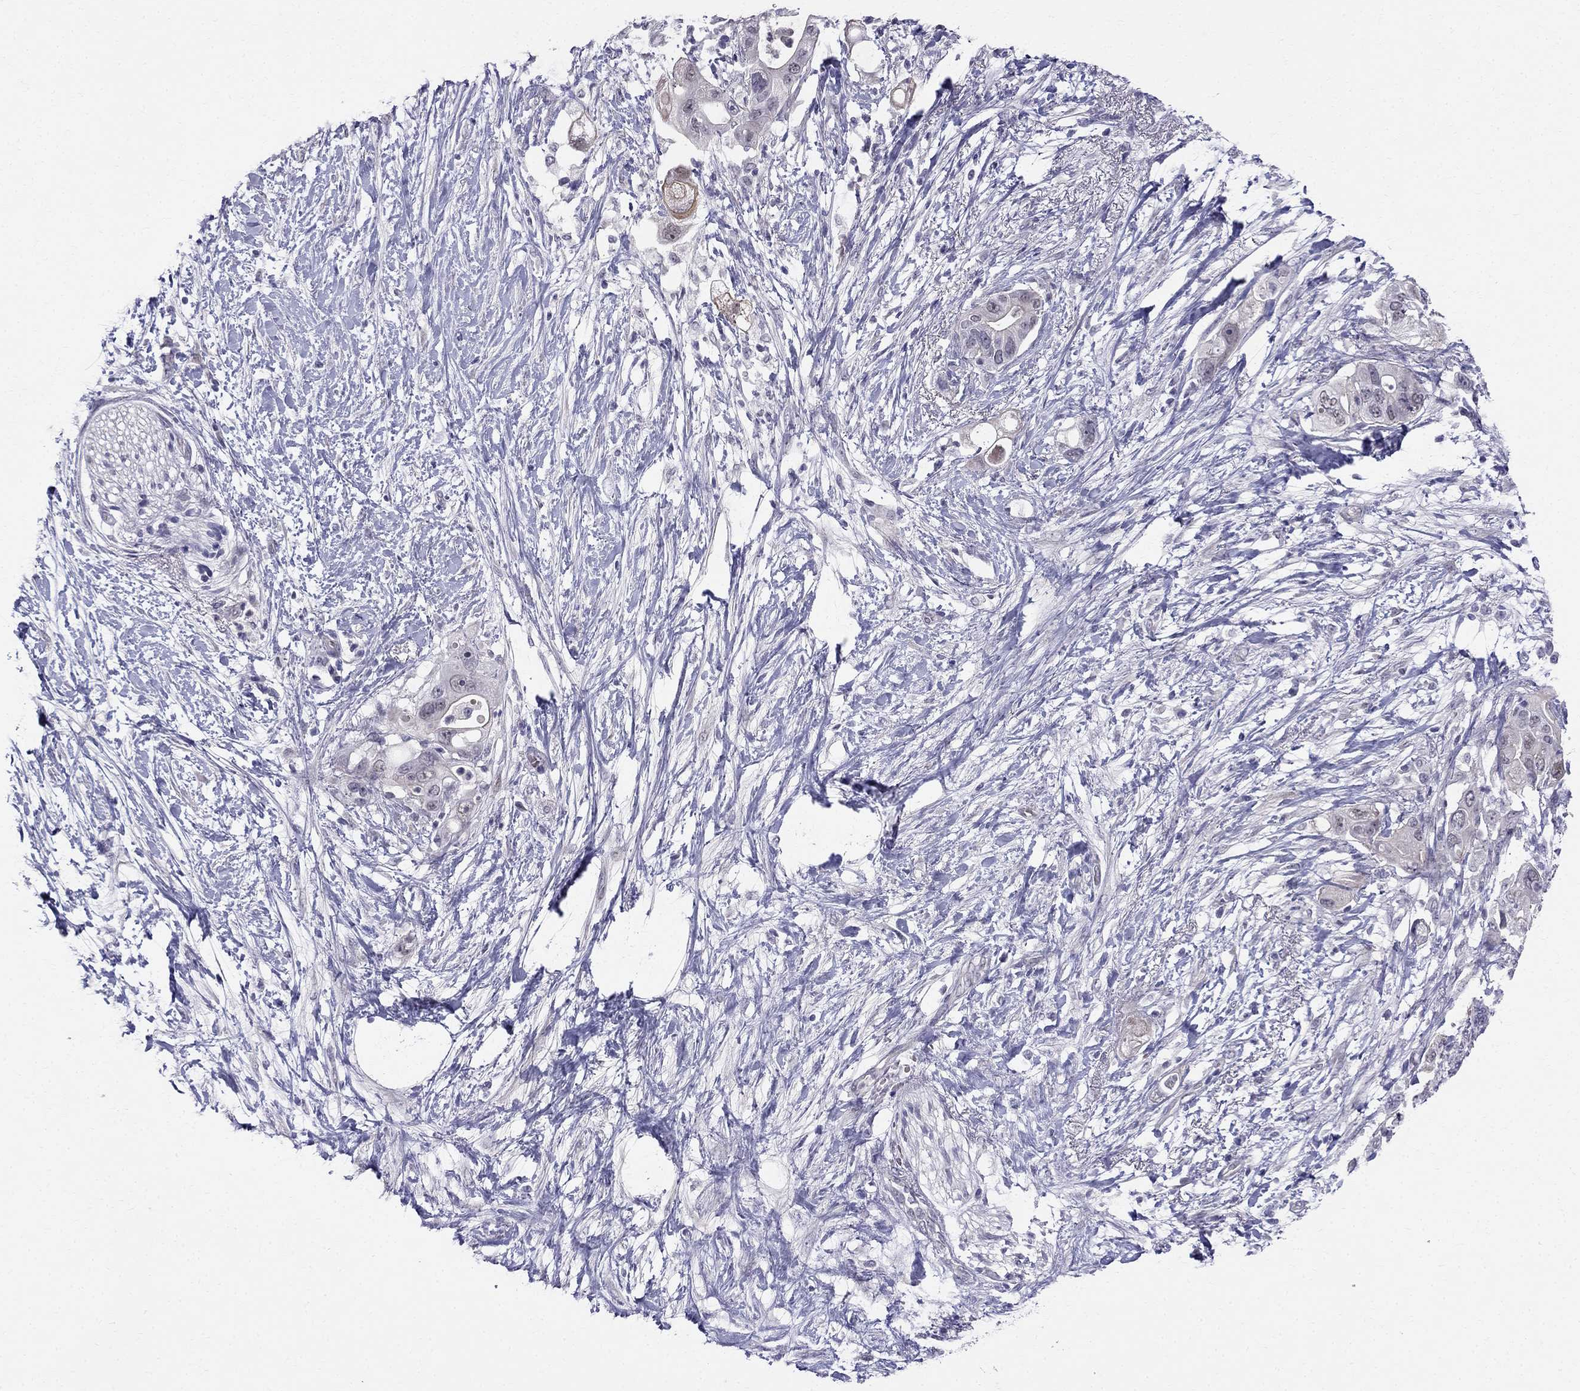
{"staining": {"intensity": "negative", "quantity": "none", "location": "none"}, "tissue": "pancreatic cancer", "cell_type": "Tumor cells", "image_type": "cancer", "snomed": [{"axis": "morphology", "description": "Adenocarcinoma, NOS"}, {"axis": "topography", "description": "Pancreas"}], "caption": "This is an immunohistochemistry micrograph of human pancreatic cancer. There is no staining in tumor cells.", "gene": "BAG5", "patient": {"sex": "female", "age": 72}}